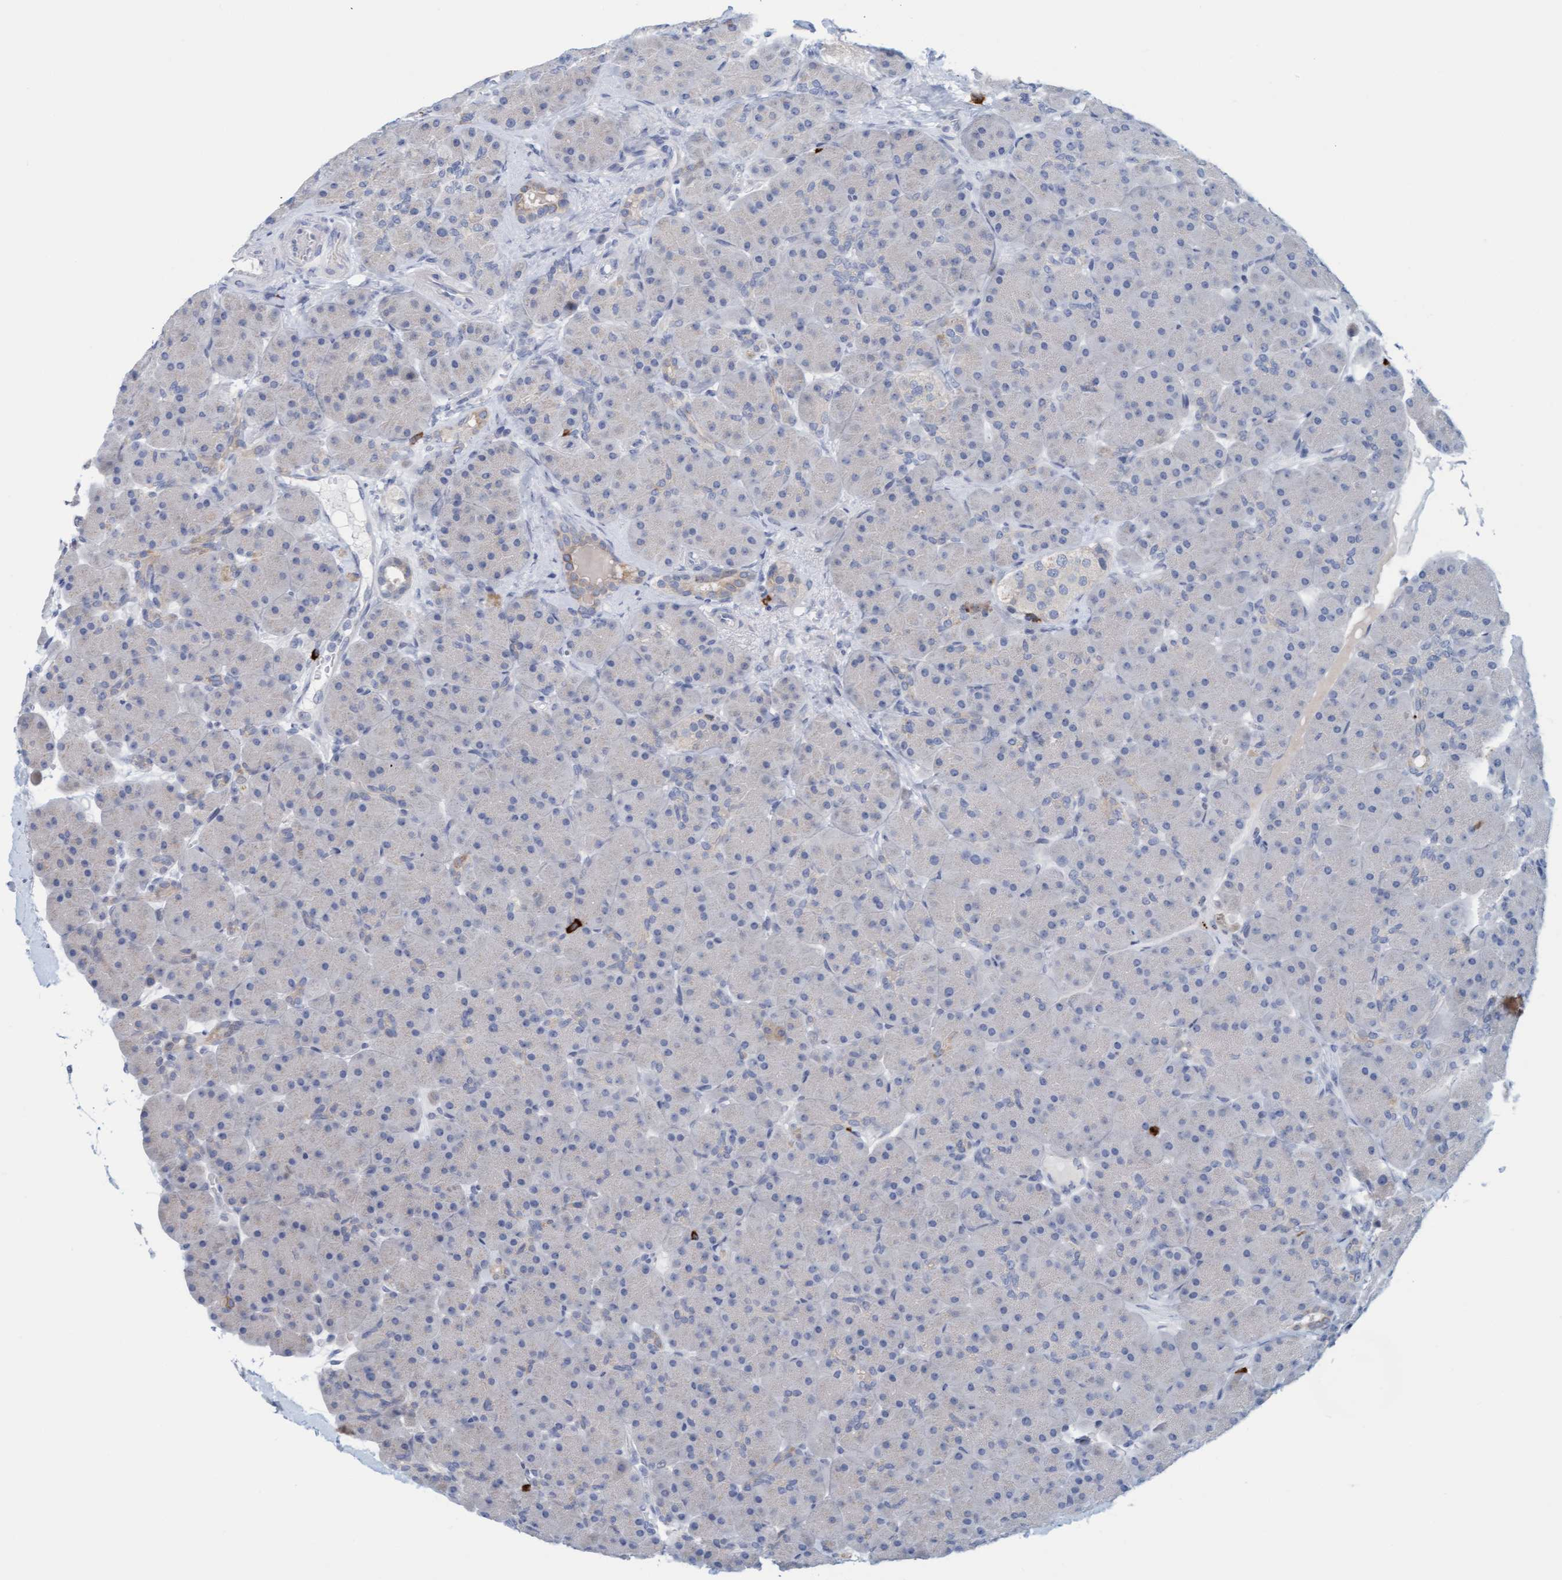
{"staining": {"intensity": "weak", "quantity": "<25%", "location": "cytoplasmic/membranous"}, "tissue": "pancreas", "cell_type": "Exocrine glandular cells", "image_type": "normal", "snomed": [{"axis": "morphology", "description": "Normal tissue, NOS"}, {"axis": "topography", "description": "Pancreas"}], "caption": "Immunohistochemistry photomicrograph of unremarkable pancreas: human pancreas stained with DAB (3,3'-diaminobenzidine) displays no significant protein expression in exocrine glandular cells.", "gene": "CPA3", "patient": {"sex": "male", "age": 66}}